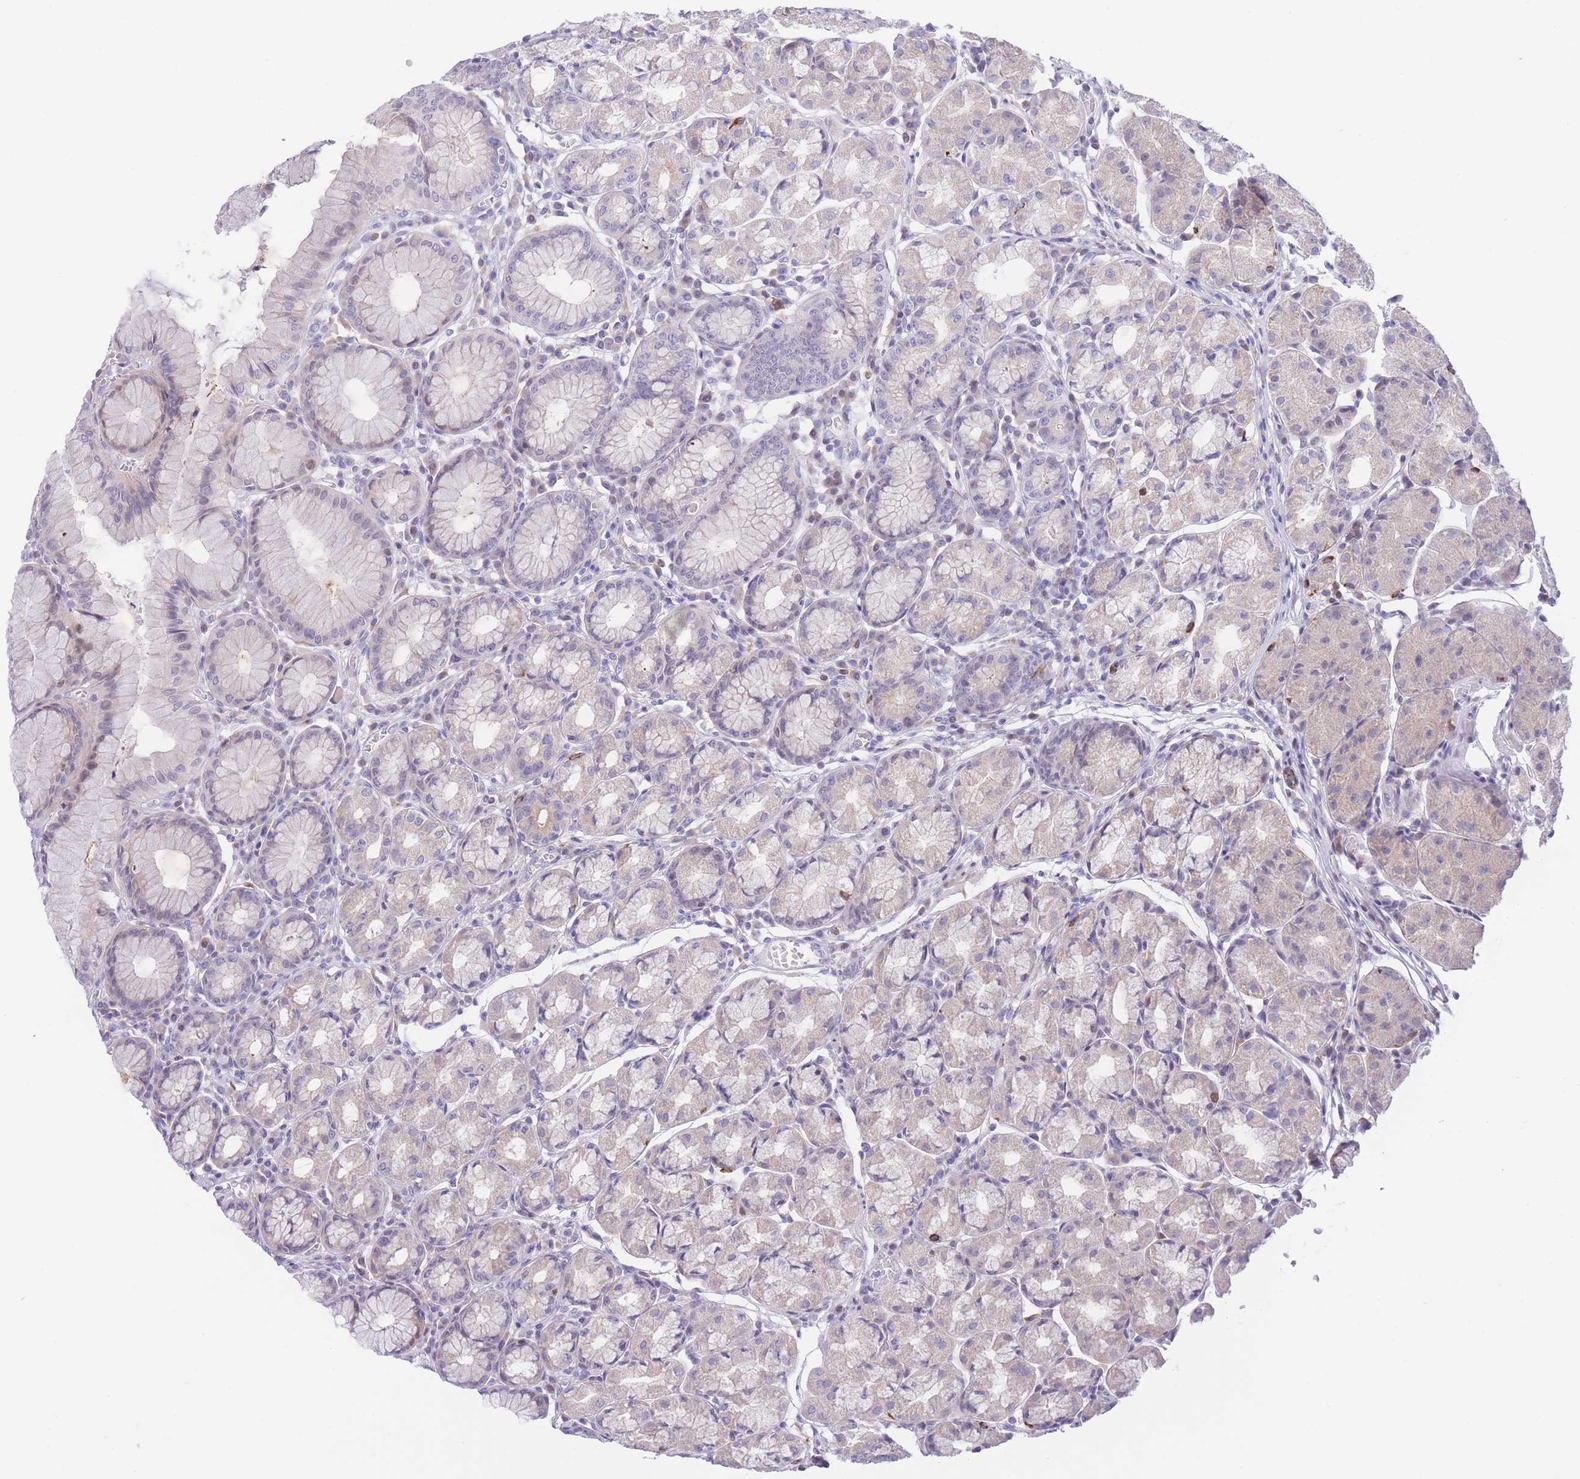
{"staining": {"intensity": "weak", "quantity": "<25%", "location": "cytoplasmic/membranous,nuclear"}, "tissue": "stomach", "cell_type": "Glandular cells", "image_type": "normal", "snomed": [{"axis": "morphology", "description": "Normal tissue, NOS"}, {"axis": "topography", "description": "Stomach"}], "caption": "DAB (3,3'-diaminobenzidine) immunohistochemical staining of unremarkable human stomach shows no significant staining in glandular cells. (DAB immunohistochemistry, high magnification).", "gene": "RPL39L", "patient": {"sex": "male", "age": 55}}